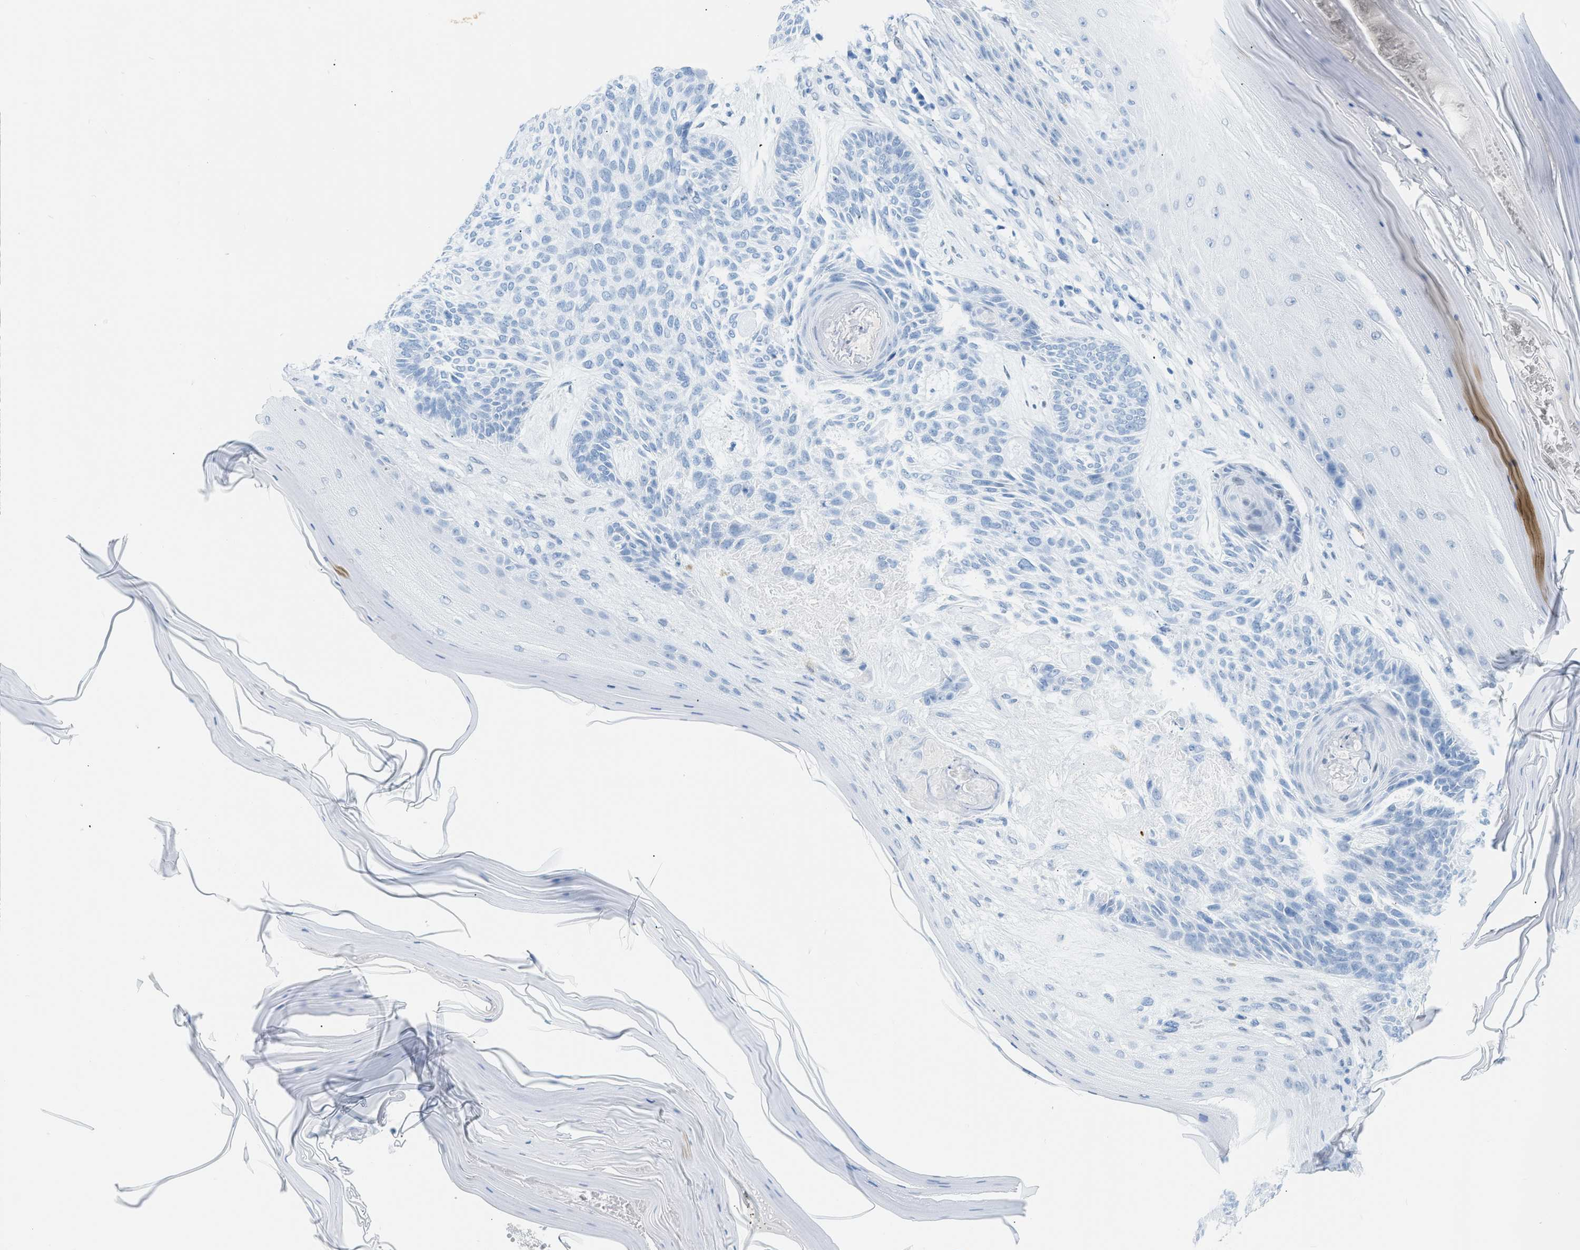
{"staining": {"intensity": "negative", "quantity": "none", "location": "none"}, "tissue": "skin cancer", "cell_type": "Tumor cells", "image_type": "cancer", "snomed": [{"axis": "morphology", "description": "Basal cell carcinoma"}, {"axis": "topography", "description": "Skin"}], "caption": "A histopathology image of human basal cell carcinoma (skin) is negative for staining in tumor cells.", "gene": "DES", "patient": {"sex": "male", "age": 55}}